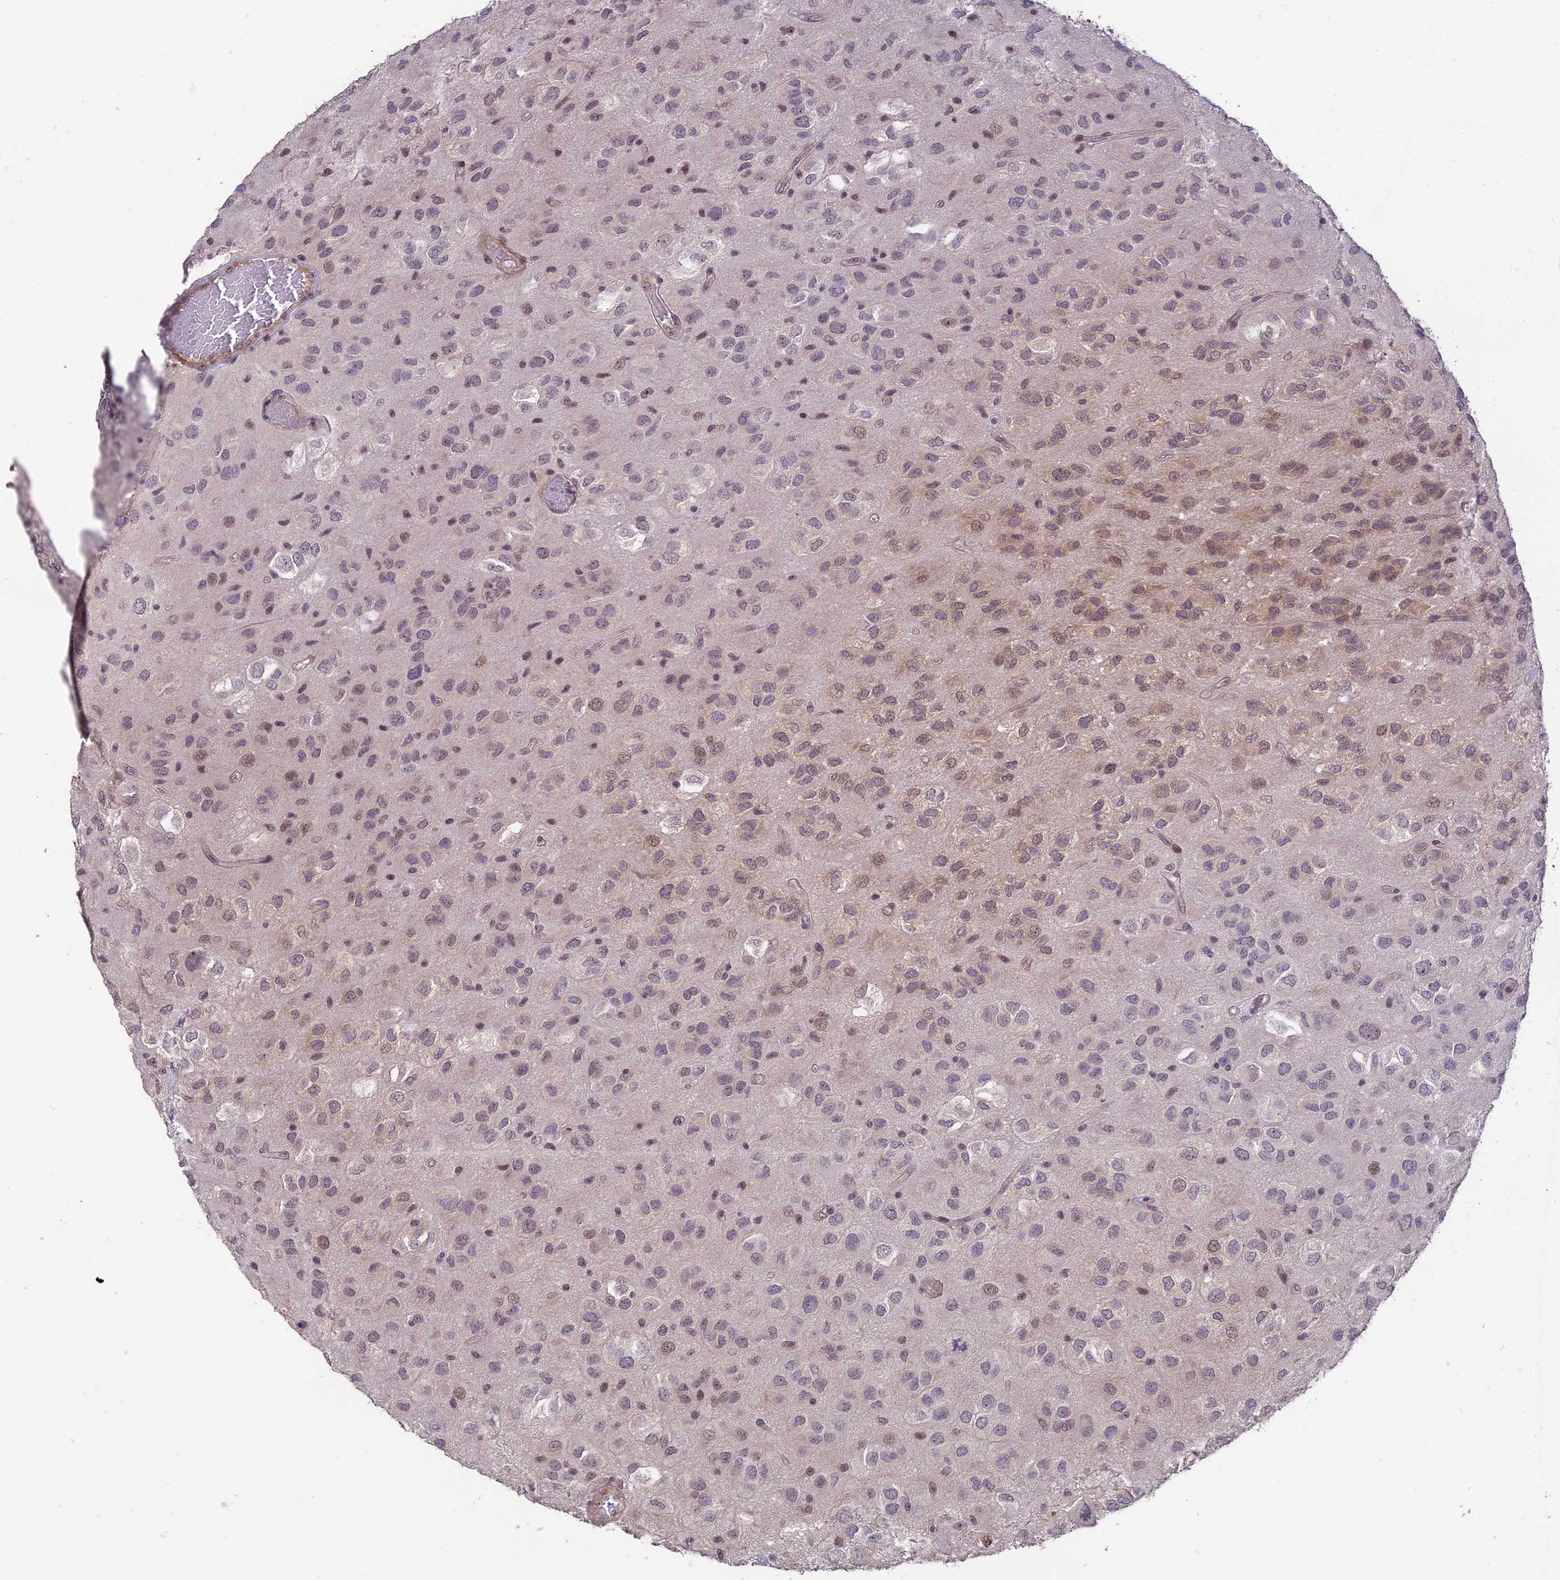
{"staining": {"intensity": "weak", "quantity": "25%-75%", "location": "cytoplasmic/membranous,nuclear"}, "tissue": "glioma", "cell_type": "Tumor cells", "image_type": "cancer", "snomed": [{"axis": "morphology", "description": "Glioma, malignant, Low grade"}, {"axis": "topography", "description": "Brain"}], "caption": "This histopathology image exhibits IHC staining of human malignant glioma (low-grade), with low weak cytoplasmic/membranous and nuclear staining in approximately 25%-75% of tumor cells.", "gene": "ZNF333", "patient": {"sex": "male", "age": 66}}